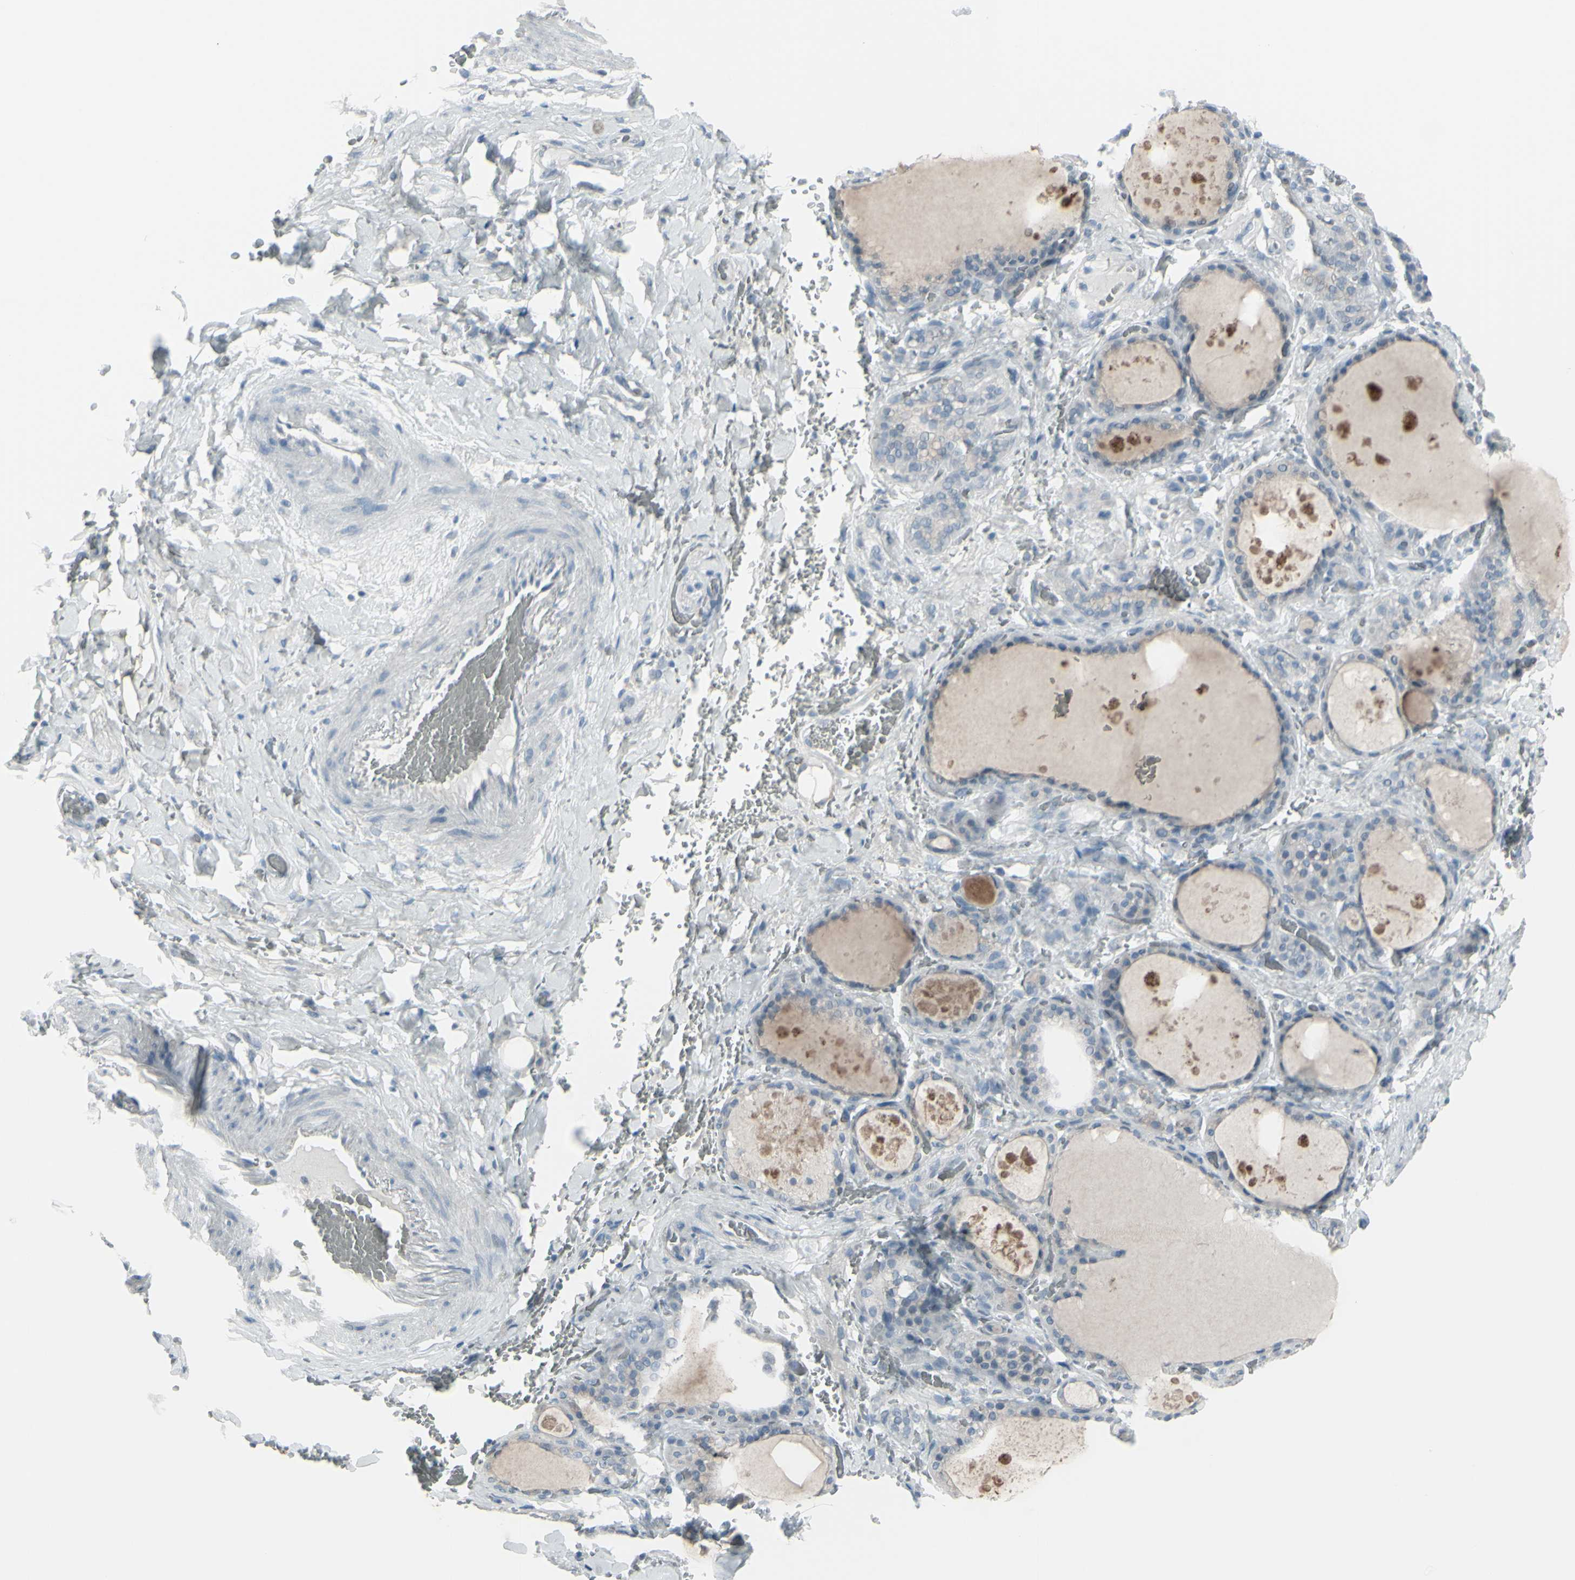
{"staining": {"intensity": "negative", "quantity": "none", "location": "none"}, "tissue": "thyroid gland", "cell_type": "Glandular cells", "image_type": "normal", "snomed": [{"axis": "morphology", "description": "Normal tissue, NOS"}, {"axis": "topography", "description": "Thyroid gland"}], "caption": "Immunohistochemistry of benign thyroid gland demonstrates no positivity in glandular cells. (Immunohistochemistry (ihc), brightfield microscopy, high magnification).", "gene": "RAB3A", "patient": {"sex": "male", "age": 61}}